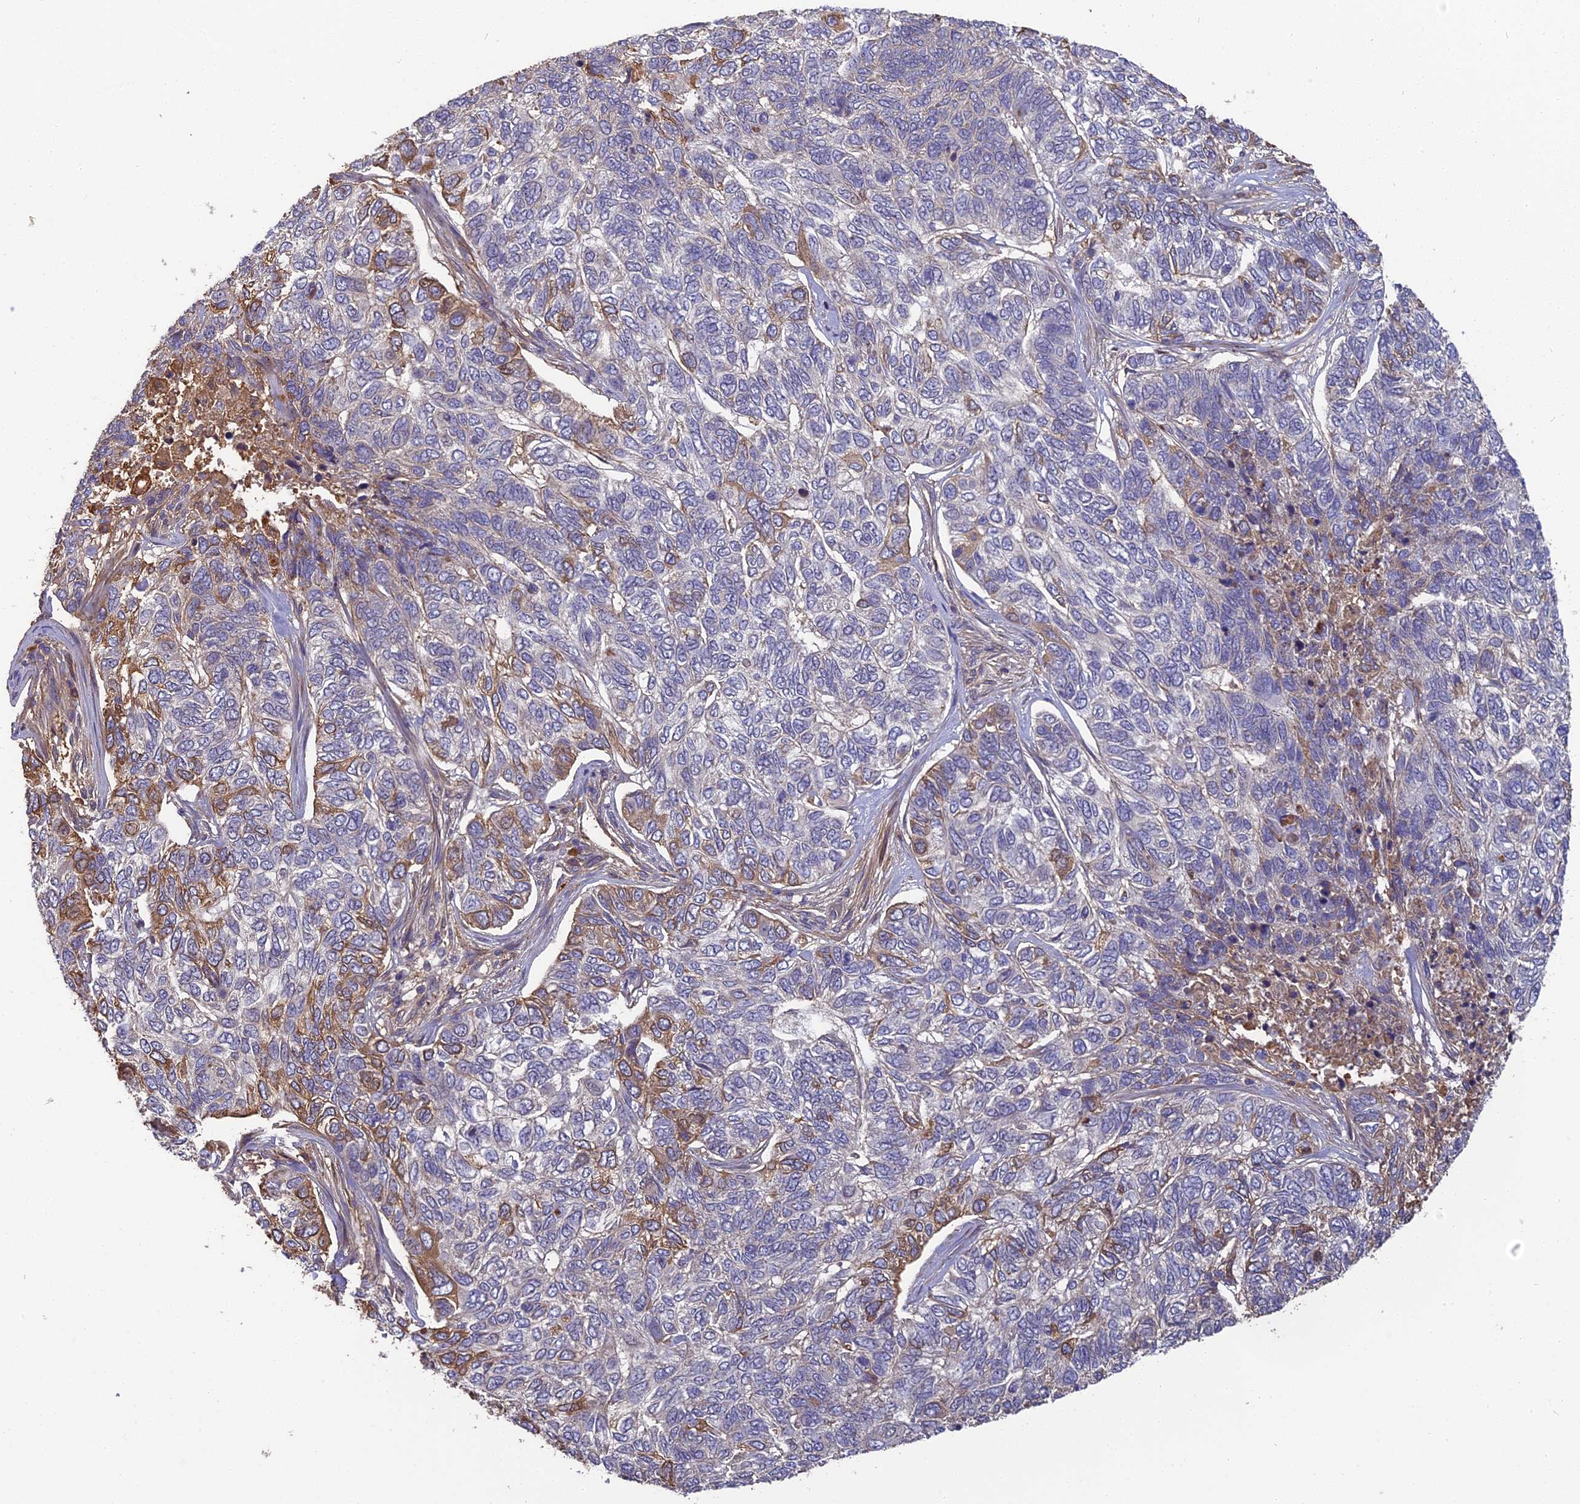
{"staining": {"intensity": "moderate", "quantity": "<25%", "location": "cytoplasmic/membranous"}, "tissue": "skin cancer", "cell_type": "Tumor cells", "image_type": "cancer", "snomed": [{"axis": "morphology", "description": "Basal cell carcinoma"}, {"axis": "topography", "description": "Skin"}], "caption": "DAB immunohistochemical staining of human skin basal cell carcinoma shows moderate cytoplasmic/membranous protein expression in about <25% of tumor cells.", "gene": "ERMAP", "patient": {"sex": "female", "age": 65}}